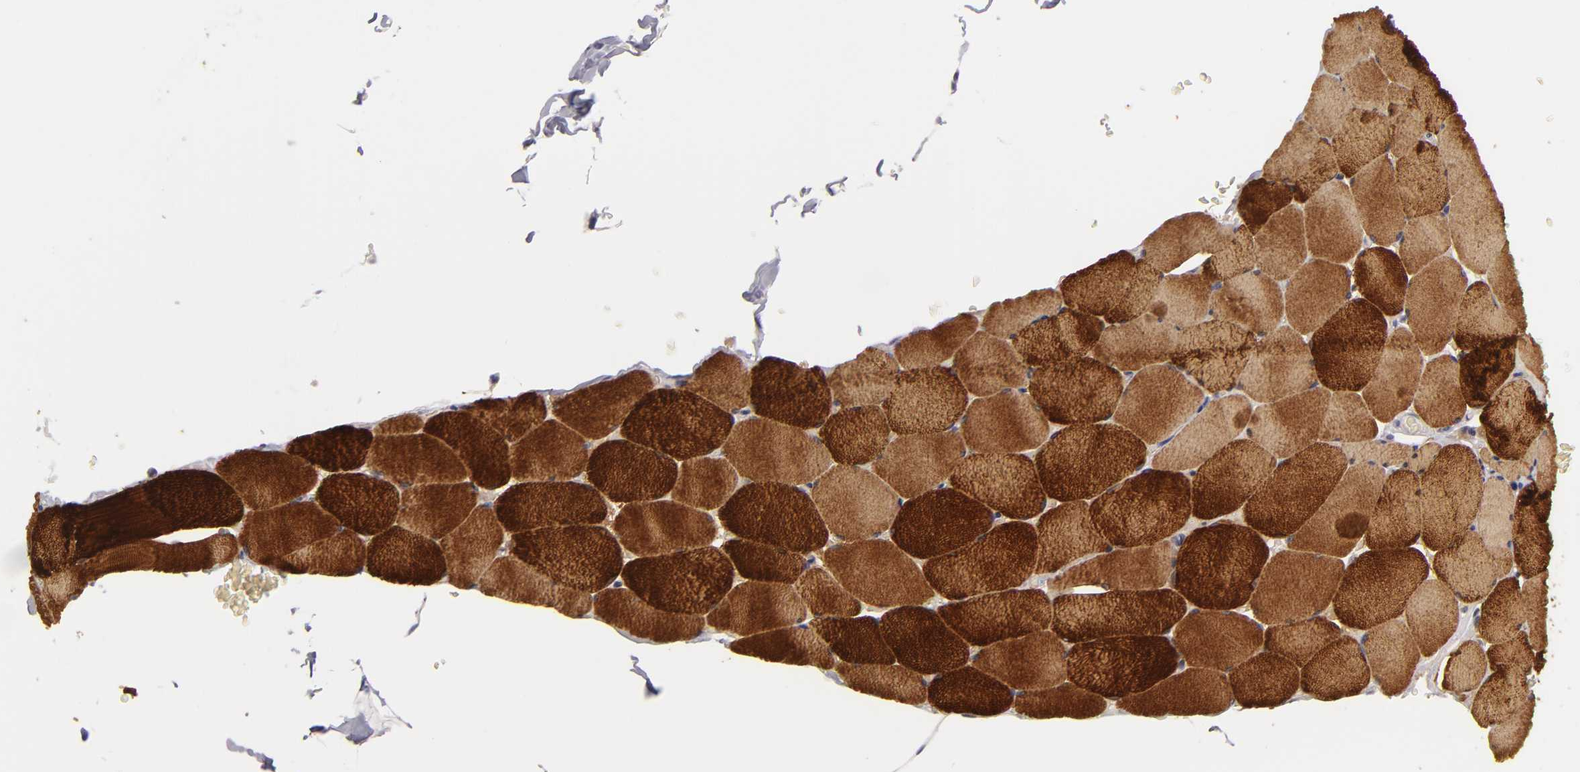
{"staining": {"intensity": "strong", "quantity": ">75%", "location": "cytoplasmic/membranous"}, "tissue": "skeletal muscle", "cell_type": "Myocytes", "image_type": "normal", "snomed": [{"axis": "morphology", "description": "Normal tissue, NOS"}, {"axis": "topography", "description": "Skeletal muscle"}], "caption": "Immunohistochemistry (IHC) of benign human skeletal muscle exhibits high levels of strong cytoplasmic/membranous positivity in approximately >75% of myocytes.", "gene": "TNNC1", "patient": {"sex": "male", "age": 62}}